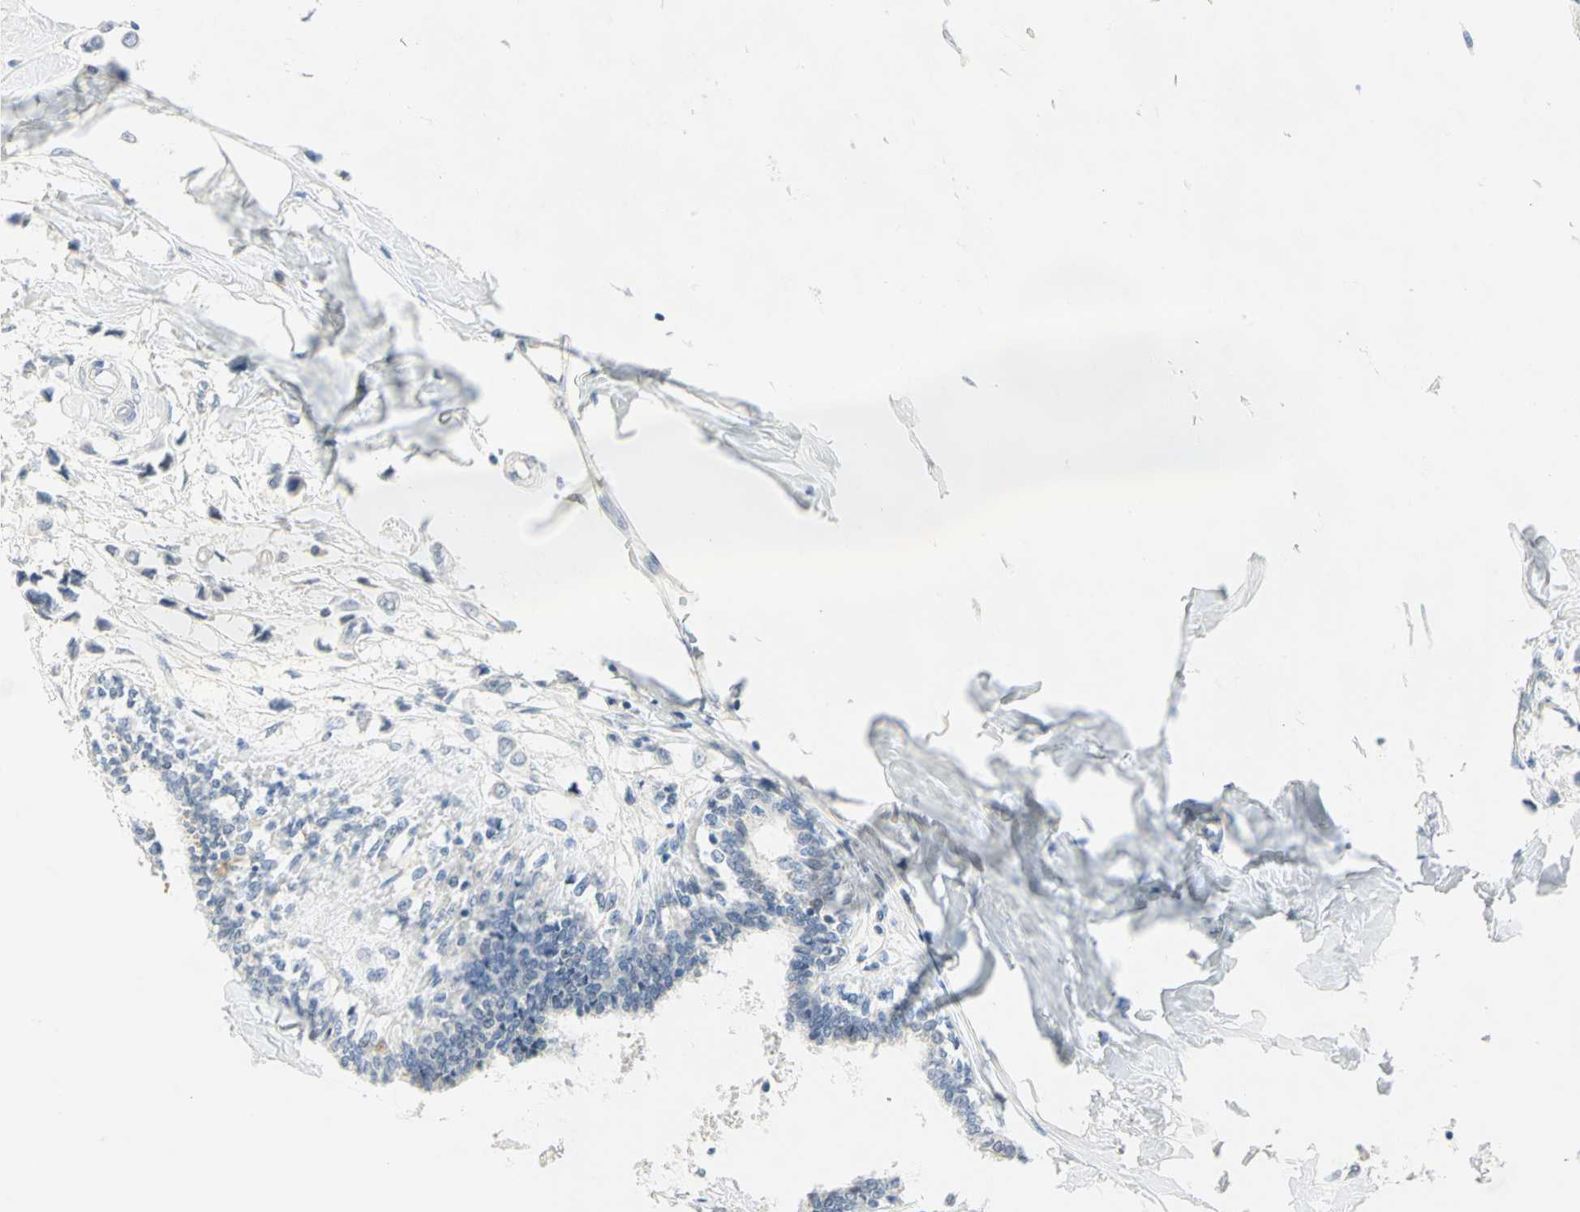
{"staining": {"intensity": "negative", "quantity": "none", "location": "none"}, "tissue": "breast cancer", "cell_type": "Tumor cells", "image_type": "cancer", "snomed": [{"axis": "morphology", "description": "Lobular carcinoma"}, {"axis": "topography", "description": "Breast"}], "caption": "Immunohistochemistry histopathology image of neoplastic tissue: human lobular carcinoma (breast) stained with DAB exhibits no significant protein staining in tumor cells.", "gene": "BCL6", "patient": {"sex": "female", "age": 51}}